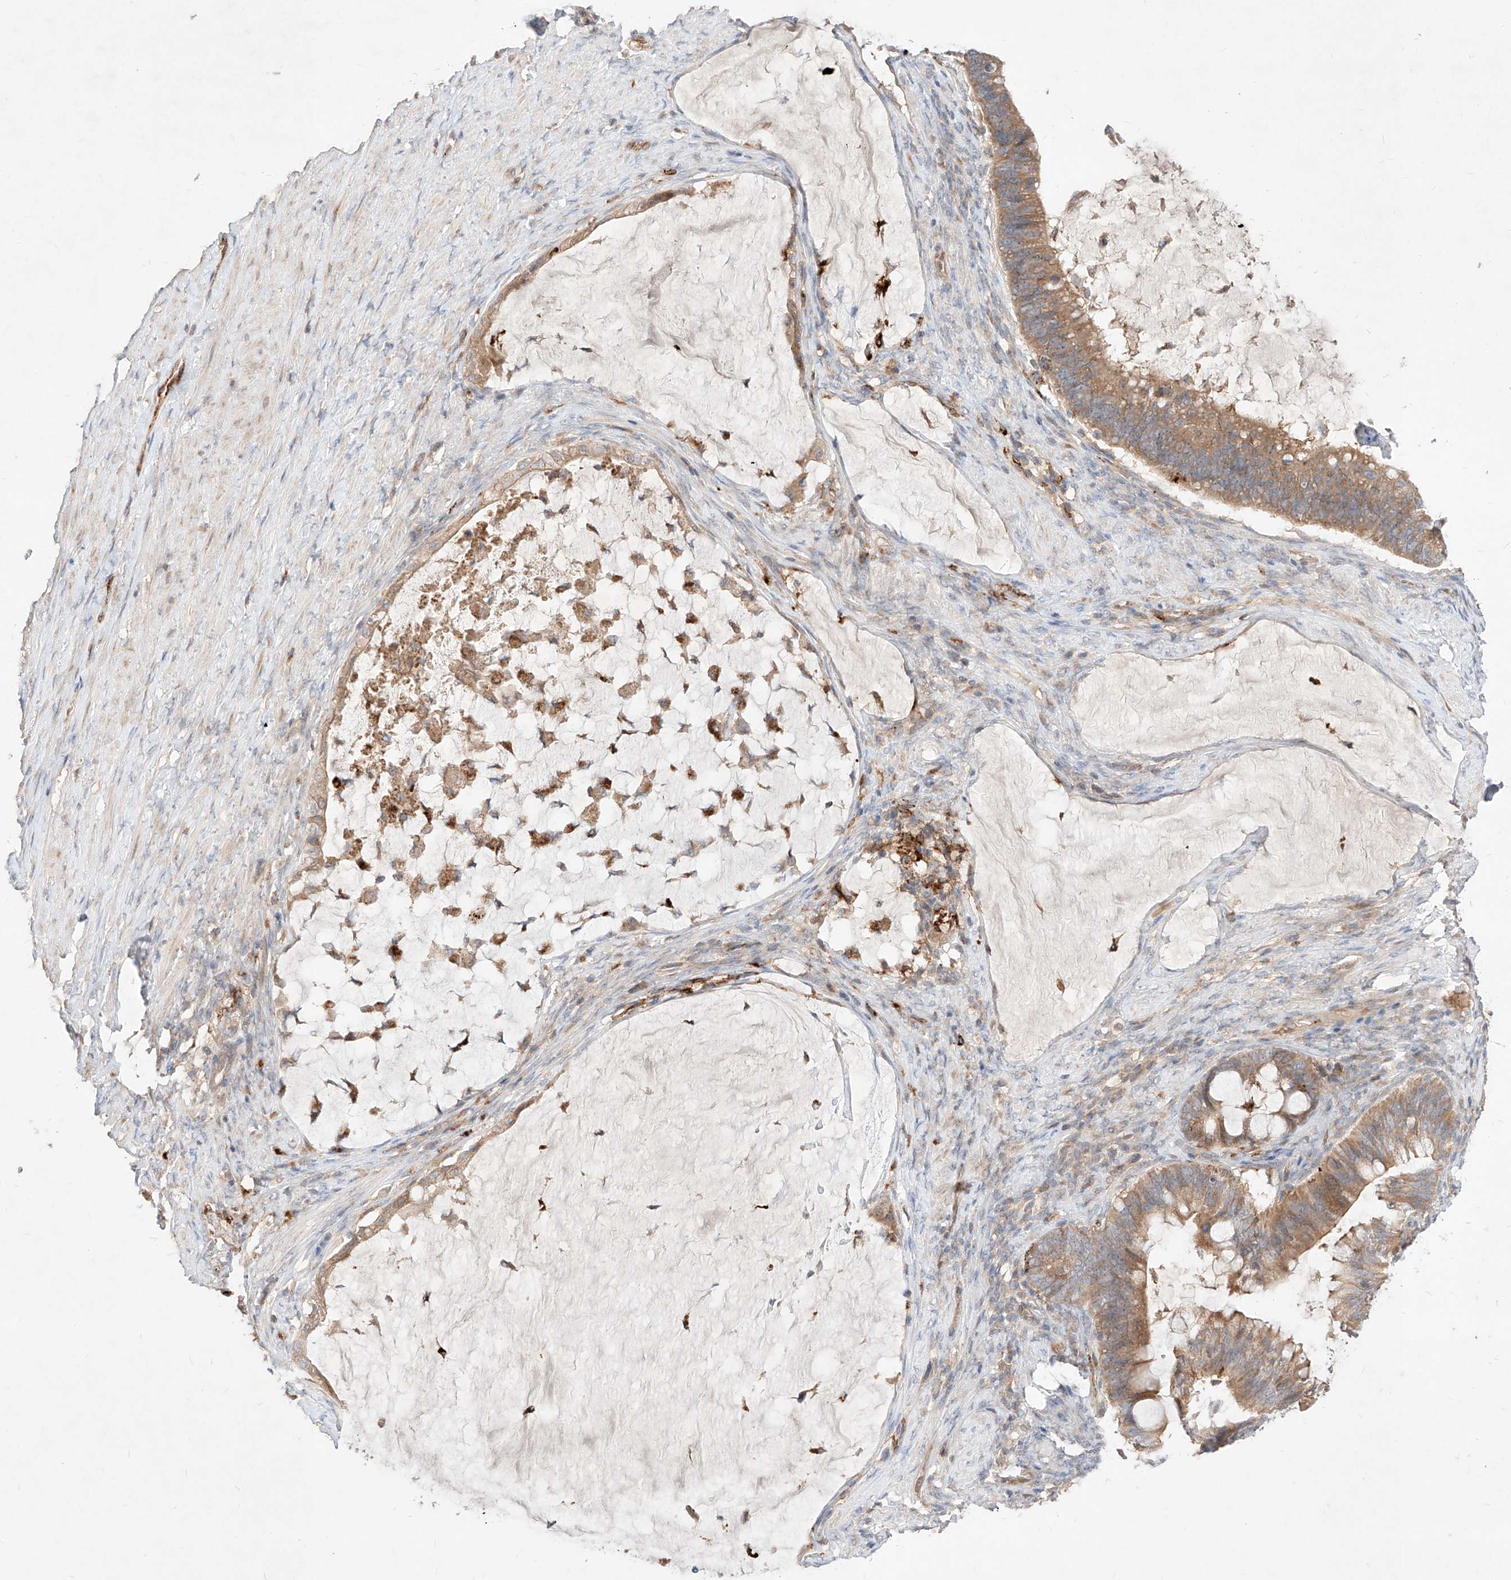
{"staining": {"intensity": "moderate", "quantity": ">75%", "location": "cytoplasmic/membranous"}, "tissue": "ovarian cancer", "cell_type": "Tumor cells", "image_type": "cancer", "snomed": [{"axis": "morphology", "description": "Cystadenocarcinoma, mucinous, NOS"}, {"axis": "topography", "description": "Ovary"}], "caption": "Ovarian mucinous cystadenocarcinoma stained with IHC displays moderate cytoplasmic/membranous staining in approximately >75% of tumor cells. The staining is performed using DAB brown chromogen to label protein expression. The nuclei are counter-stained blue using hematoxylin.", "gene": "TSNAX", "patient": {"sex": "female", "age": 61}}